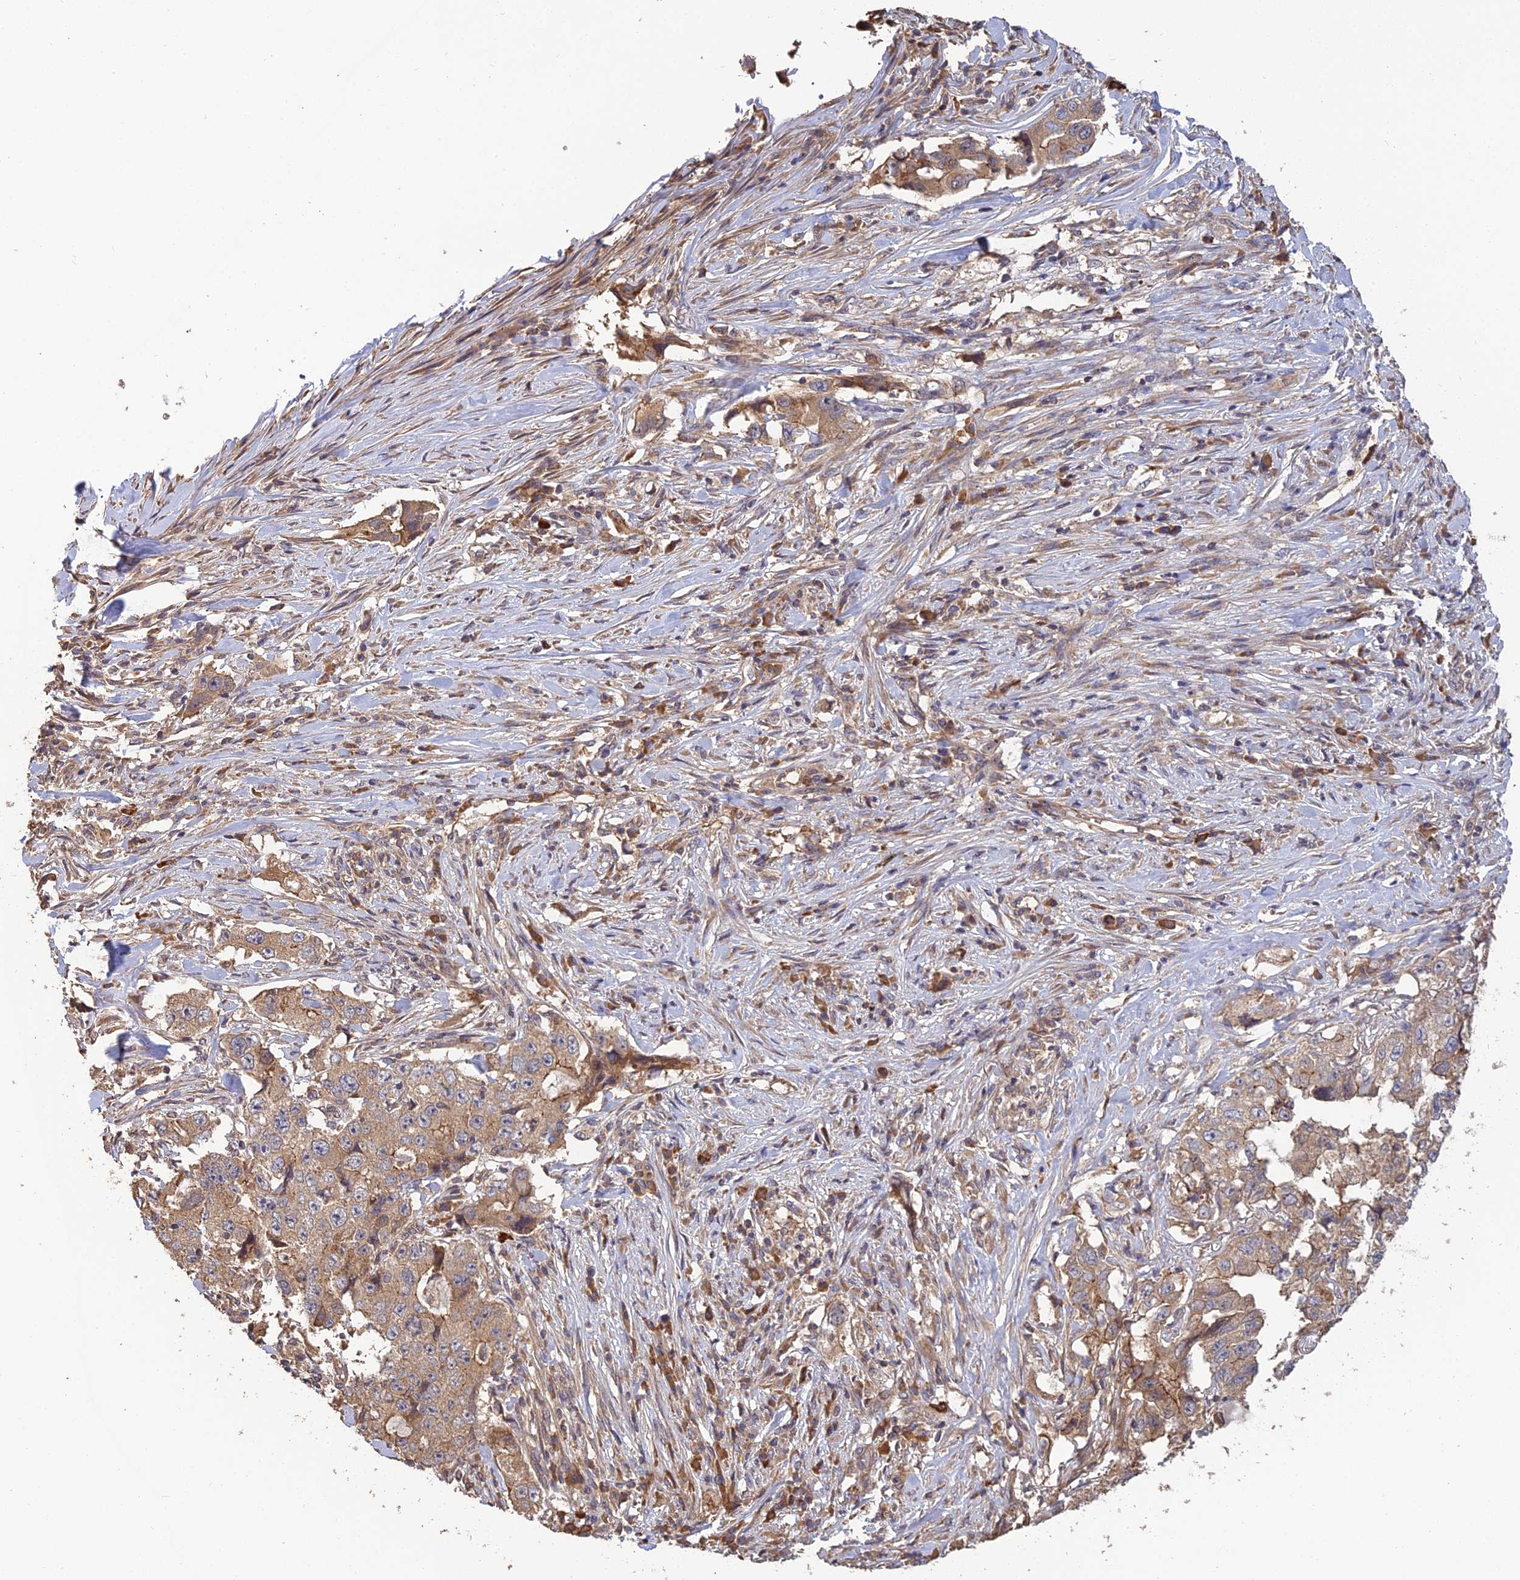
{"staining": {"intensity": "moderate", "quantity": ">75%", "location": "cytoplasmic/membranous"}, "tissue": "lung cancer", "cell_type": "Tumor cells", "image_type": "cancer", "snomed": [{"axis": "morphology", "description": "Adenocarcinoma, NOS"}, {"axis": "topography", "description": "Lung"}], "caption": "Immunohistochemical staining of human lung cancer shows moderate cytoplasmic/membranous protein expression in approximately >75% of tumor cells.", "gene": "ARHGAP40", "patient": {"sex": "female", "age": 51}}